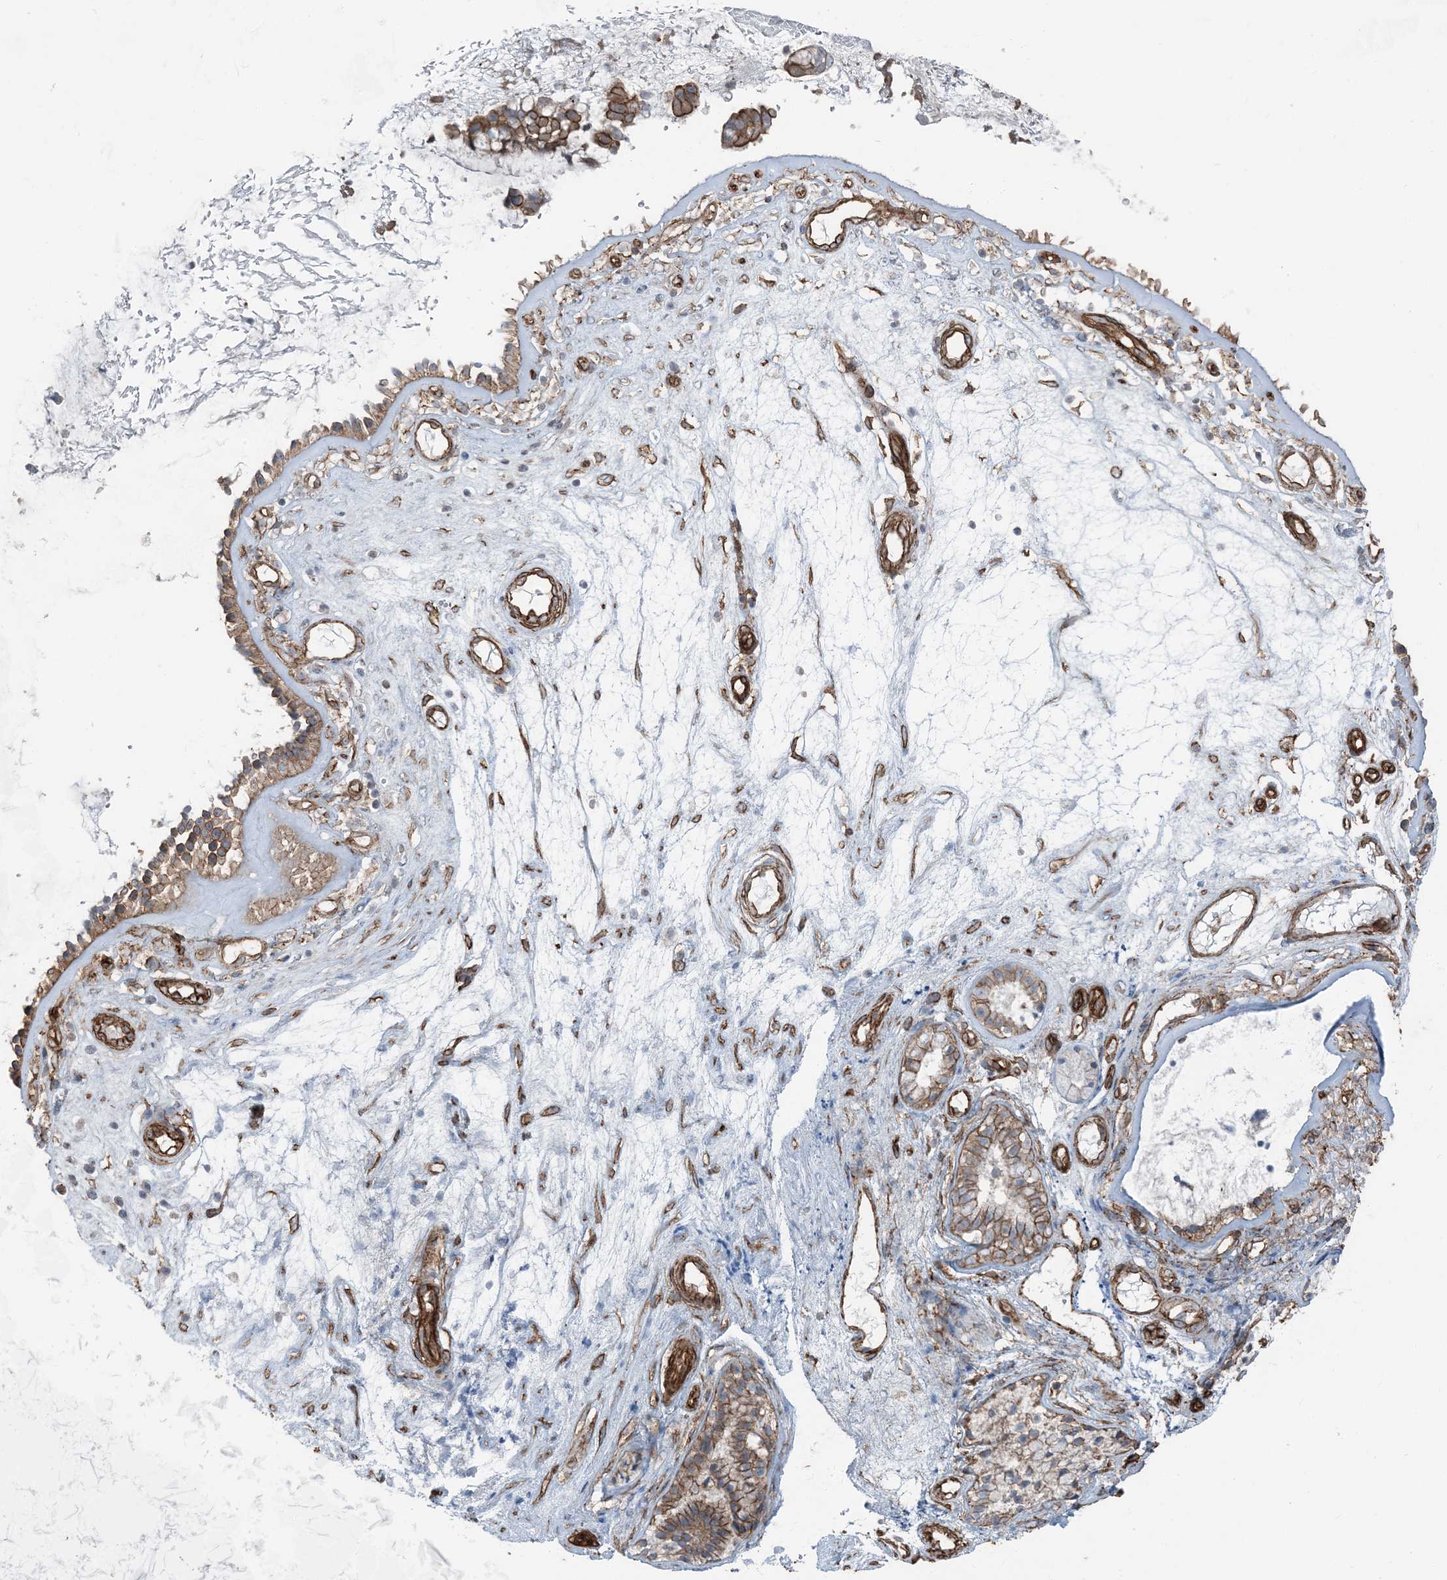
{"staining": {"intensity": "moderate", "quantity": ">75%", "location": "cytoplasmic/membranous"}, "tissue": "nasopharynx", "cell_type": "Respiratory epithelial cells", "image_type": "normal", "snomed": [{"axis": "morphology", "description": "Normal tissue, NOS"}, {"axis": "topography", "description": "Nasopharynx"}], "caption": "High-power microscopy captured an immunohistochemistry histopathology image of benign nasopharynx, revealing moderate cytoplasmic/membranous expression in about >75% of respiratory epithelial cells.", "gene": "ZFP90", "patient": {"sex": "female", "age": 39}}